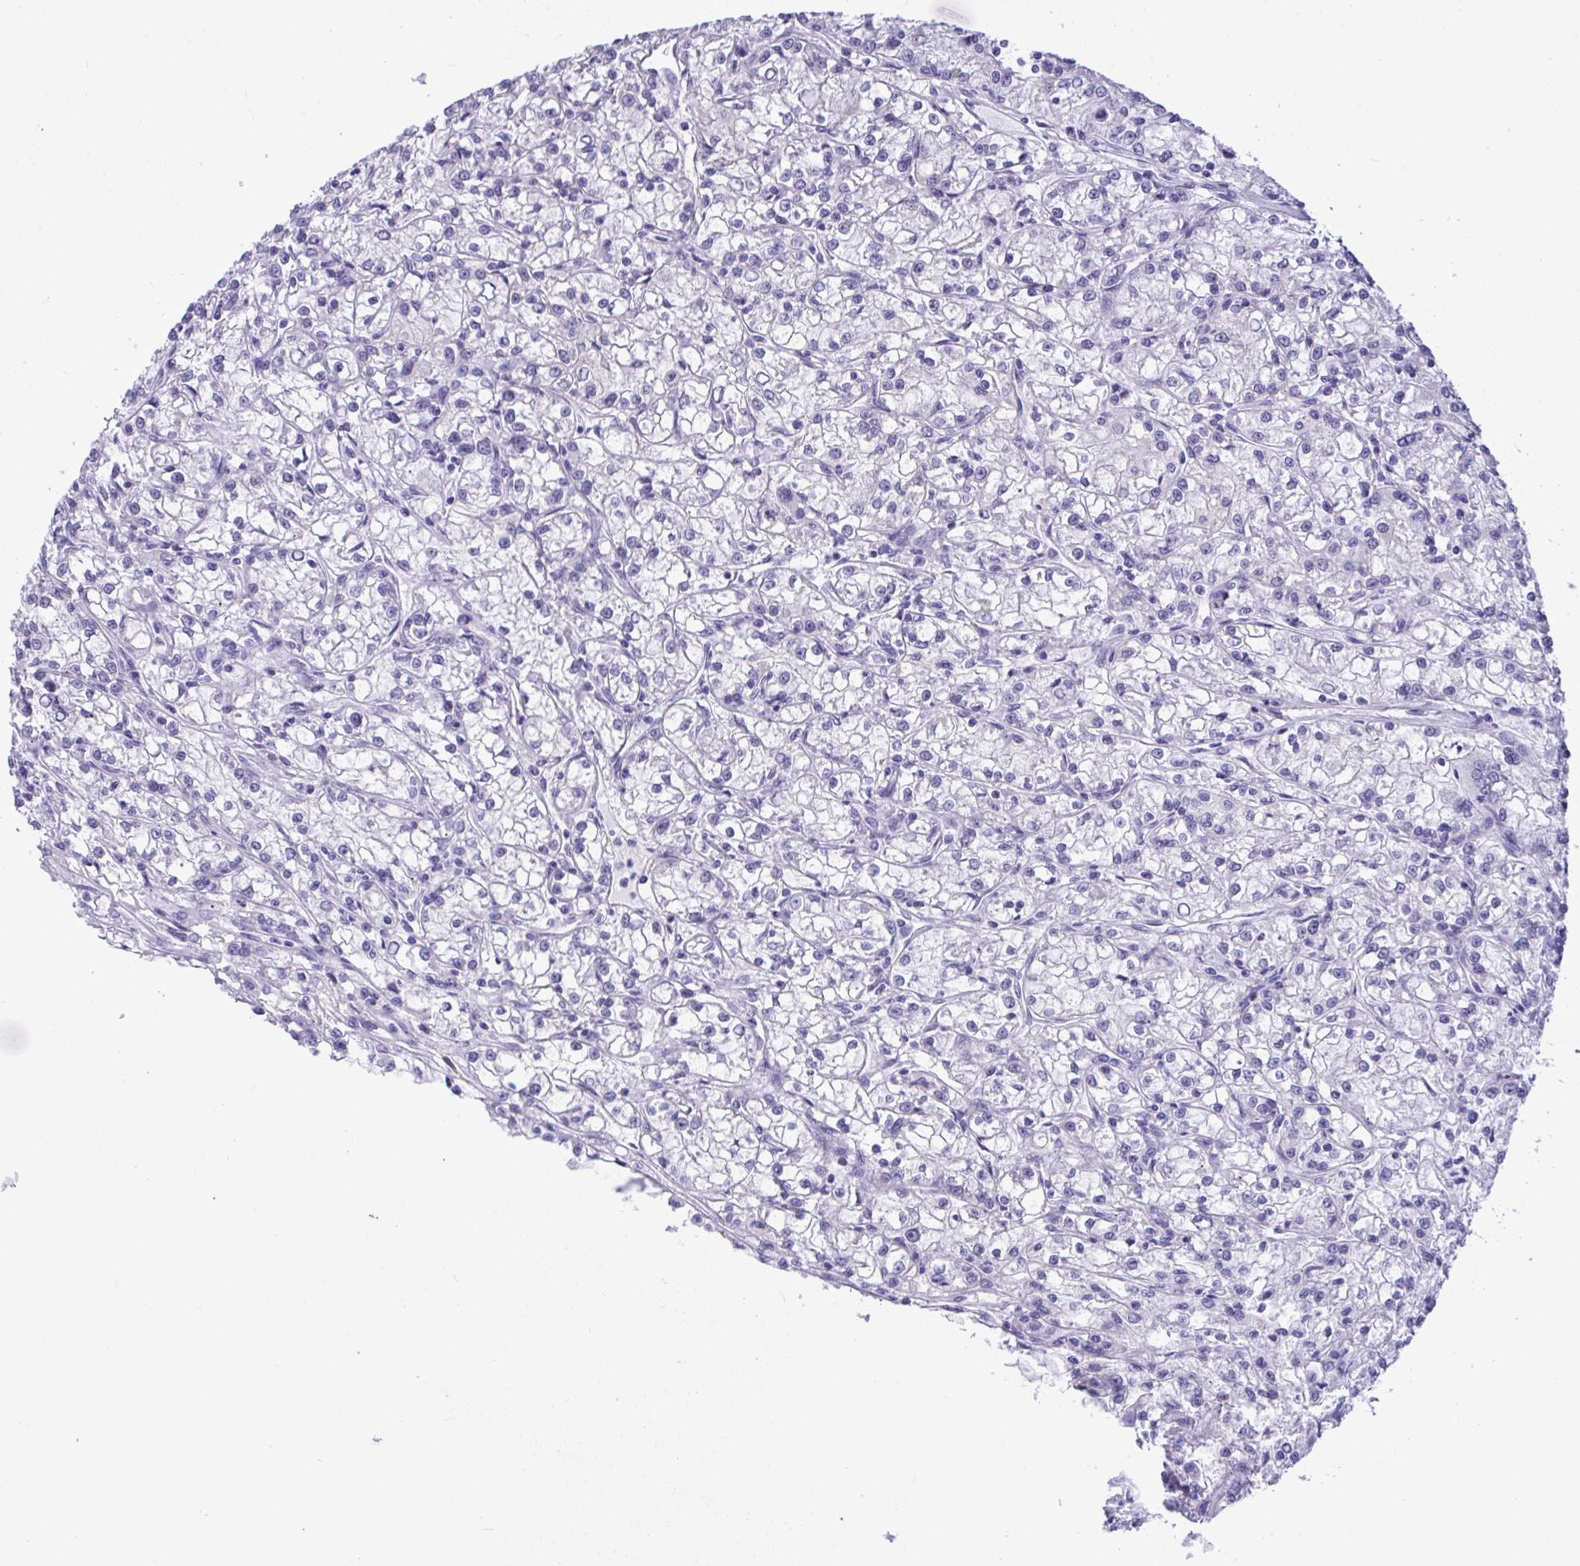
{"staining": {"intensity": "negative", "quantity": "none", "location": "none"}, "tissue": "renal cancer", "cell_type": "Tumor cells", "image_type": "cancer", "snomed": [{"axis": "morphology", "description": "Adenocarcinoma, NOS"}, {"axis": "topography", "description": "Kidney"}], "caption": "There is no significant staining in tumor cells of renal cancer. Brightfield microscopy of immunohistochemistry (IHC) stained with DAB (brown) and hematoxylin (blue), captured at high magnification.", "gene": "YBX2", "patient": {"sex": "female", "age": 59}}